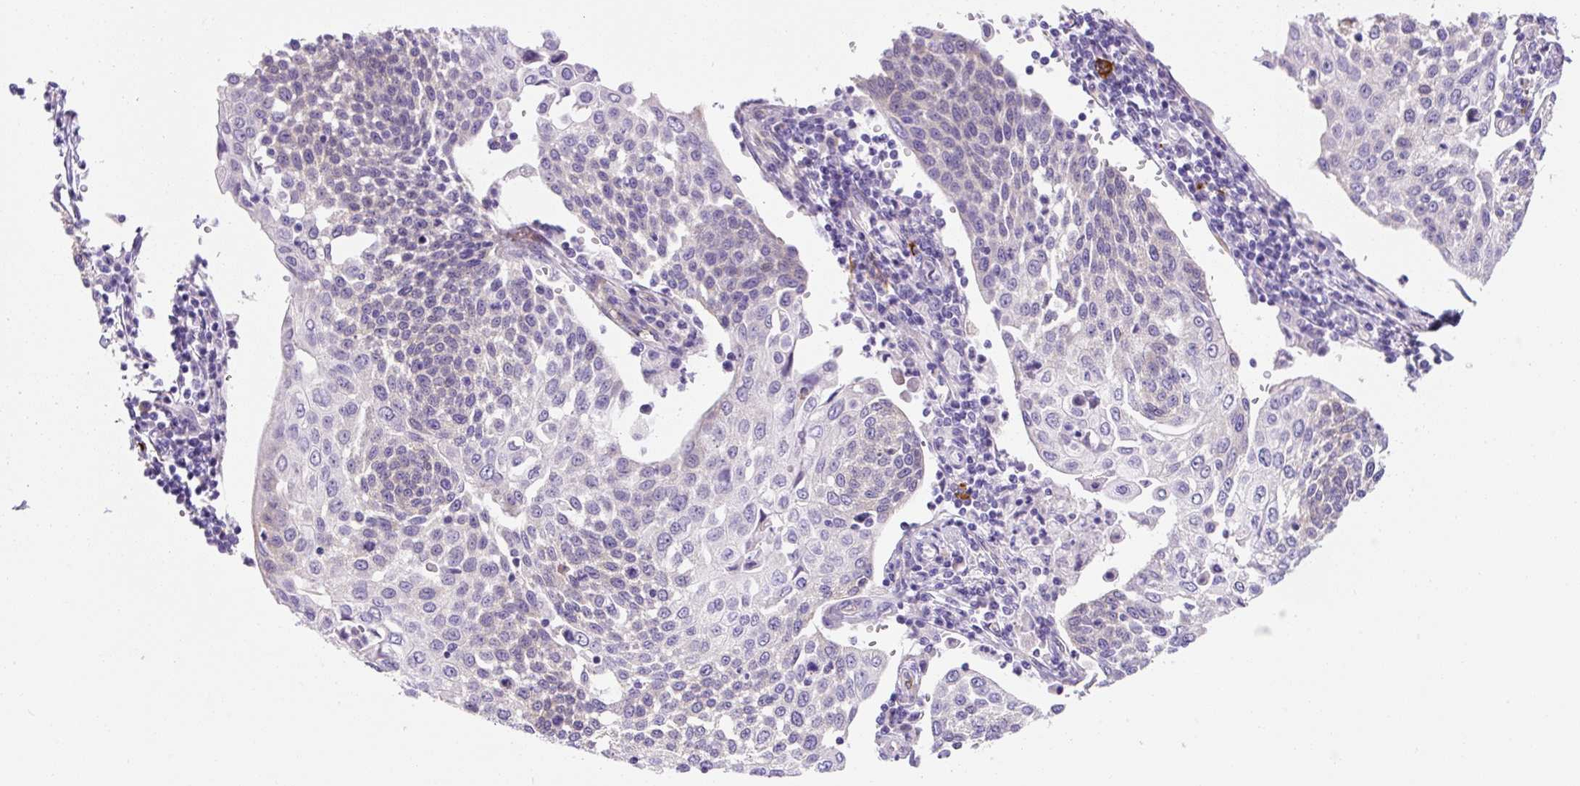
{"staining": {"intensity": "negative", "quantity": "none", "location": "none"}, "tissue": "cervical cancer", "cell_type": "Tumor cells", "image_type": "cancer", "snomed": [{"axis": "morphology", "description": "Squamous cell carcinoma, NOS"}, {"axis": "topography", "description": "Cervix"}], "caption": "IHC image of neoplastic tissue: cervical cancer stained with DAB (3,3'-diaminobenzidine) displays no significant protein positivity in tumor cells.", "gene": "ASB4", "patient": {"sex": "female", "age": 34}}